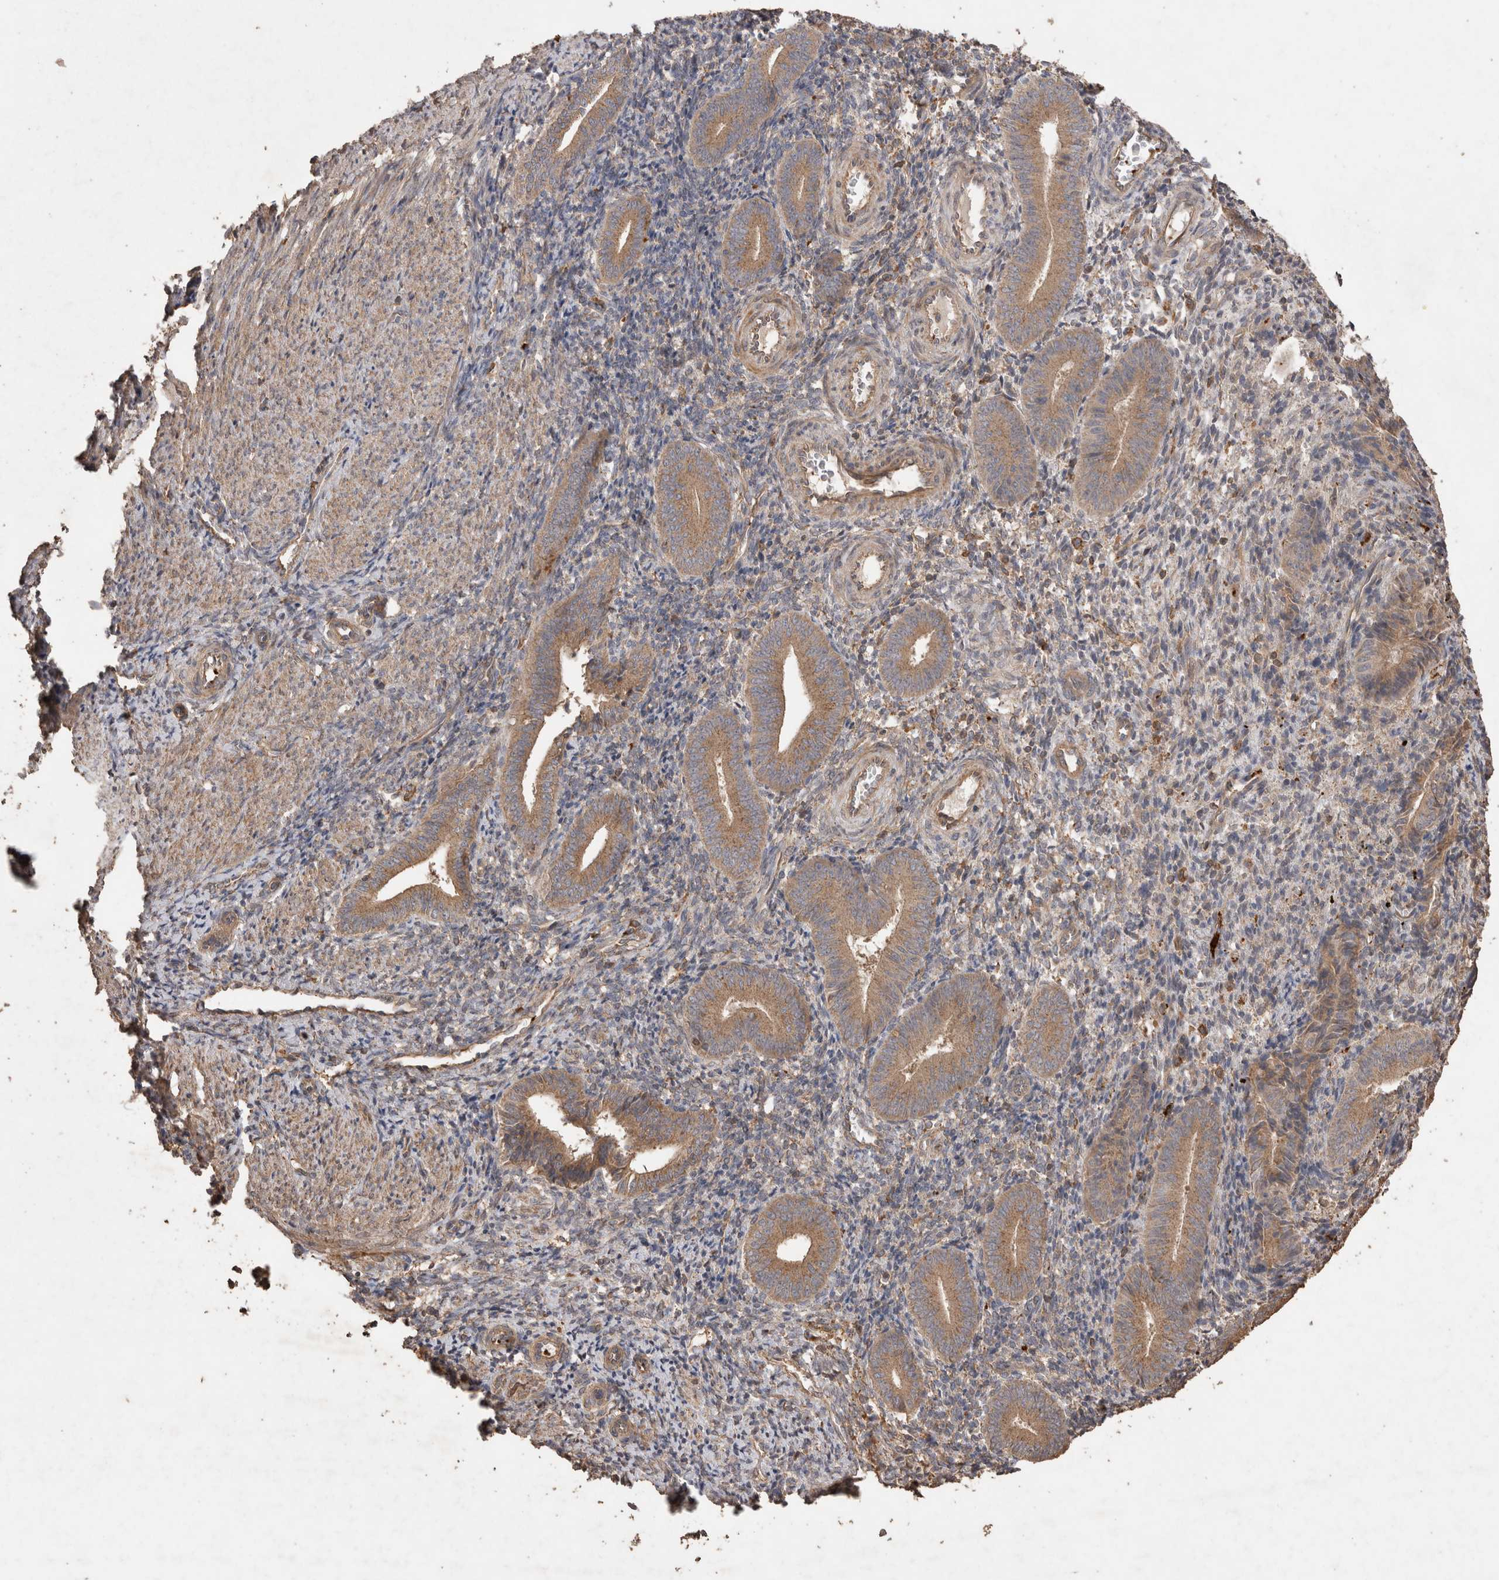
{"staining": {"intensity": "negative", "quantity": "none", "location": "none"}, "tissue": "endometrium", "cell_type": "Cells in endometrial stroma", "image_type": "normal", "snomed": [{"axis": "morphology", "description": "Normal tissue, NOS"}, {"axis": "topography", "description": "Uterus"}, {"axis": "topography", "description": "Endometrium"}], "caption": "The image shows no staining of cells in endometrial stroma in normal endometrium.", "gene": "SNX31", "patient": {"sex": "female", "age": 33}}